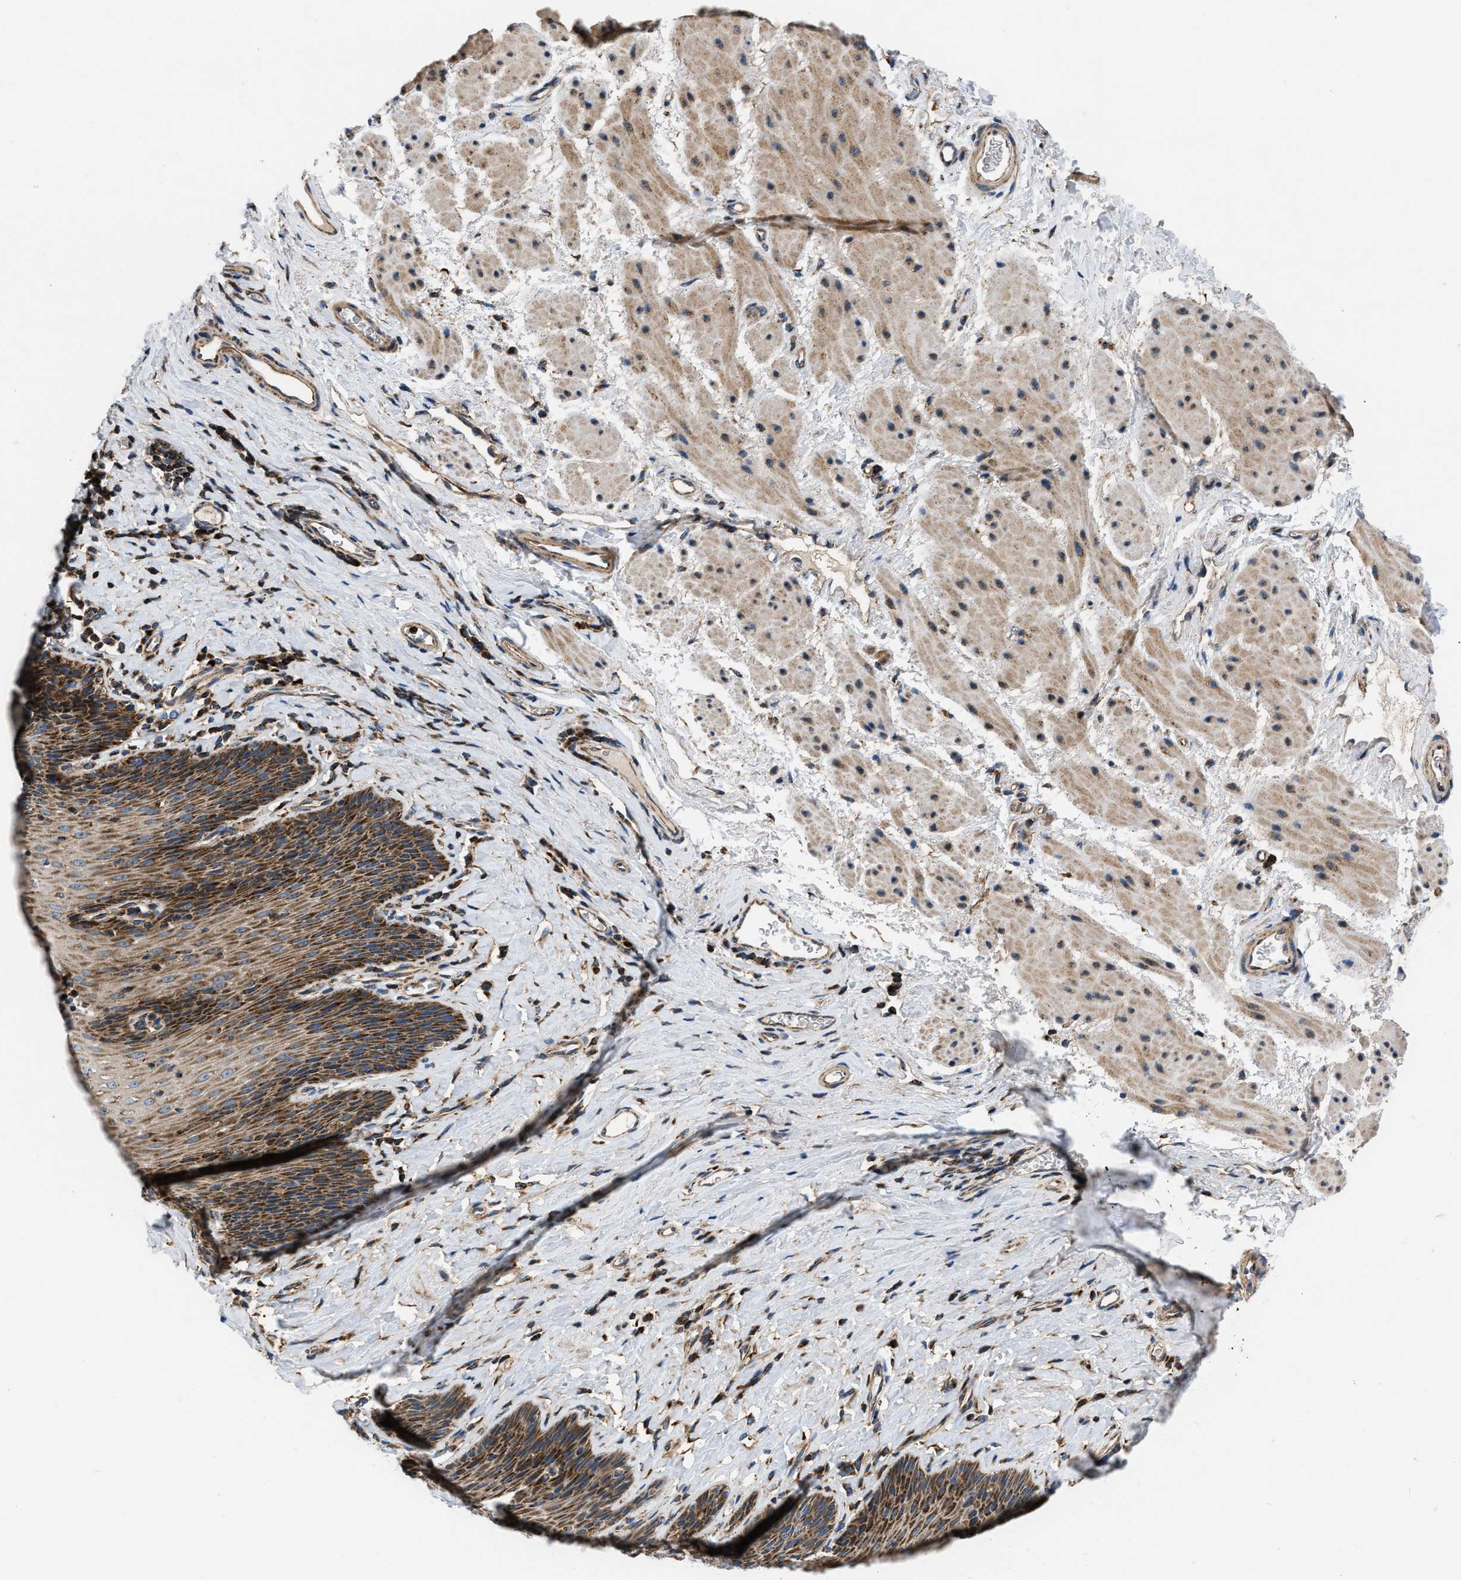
{"staining": {"intensity": "strong", "quantity": ">75%", "location": "cytoplasmic/membranous"}, "tissue": "esophagus", "cell_type": "Squamous epithelial cells", "image_type": "normal", "snomed": [{"axis": "morphology", "description": "Normal tissue, NOS"}, {"axis": "topography", "description": "Esophagus"}], "caption": "A brown stain shows strong cytoplasmic/membranous staining of a protein in squamous epithelial cells of unremarkable human esophagus. The staining is performed using DAB brown chromogen to label protein expression. The nuclei are counter-stained blue using hematoxylin.", "gene": "OPTN", "patient": {"sex": "female", "age": 61}}